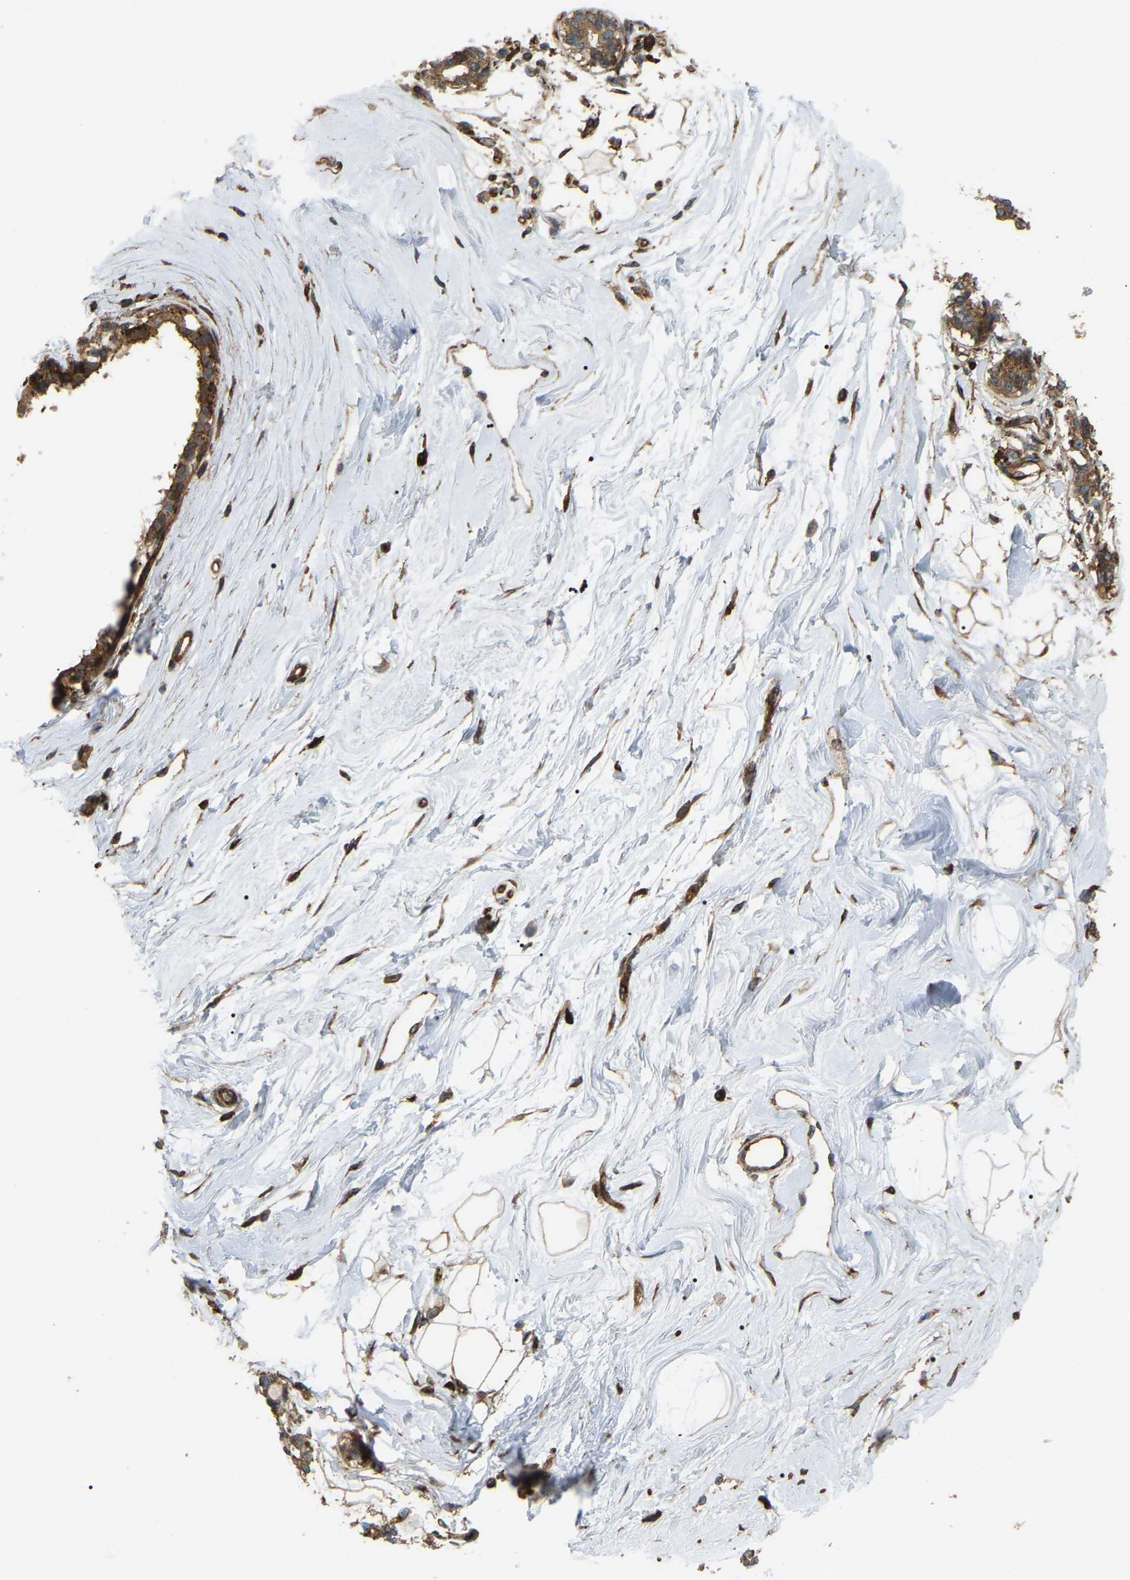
{"staining": {"intensity": "moderate", "quantity": ">75%", "location": "cytoplasmic/membranous"}, "tissue": "breast", "cell_type": "Adipocytes", "image_type": "normal", "snomed": [{"axis": "morphology", "description": "Normal tissue, NOS"}, {"axis": "topography", "description": "Breast"}], "caption": "DAB immunohistochemical staining of unremarkable breast reveals moderate cytoplasmic/membranous protein staining in approximately >75% of adipocytes.", "gene": "PICALM", "patient": {"sex": "female", "age": 45}}